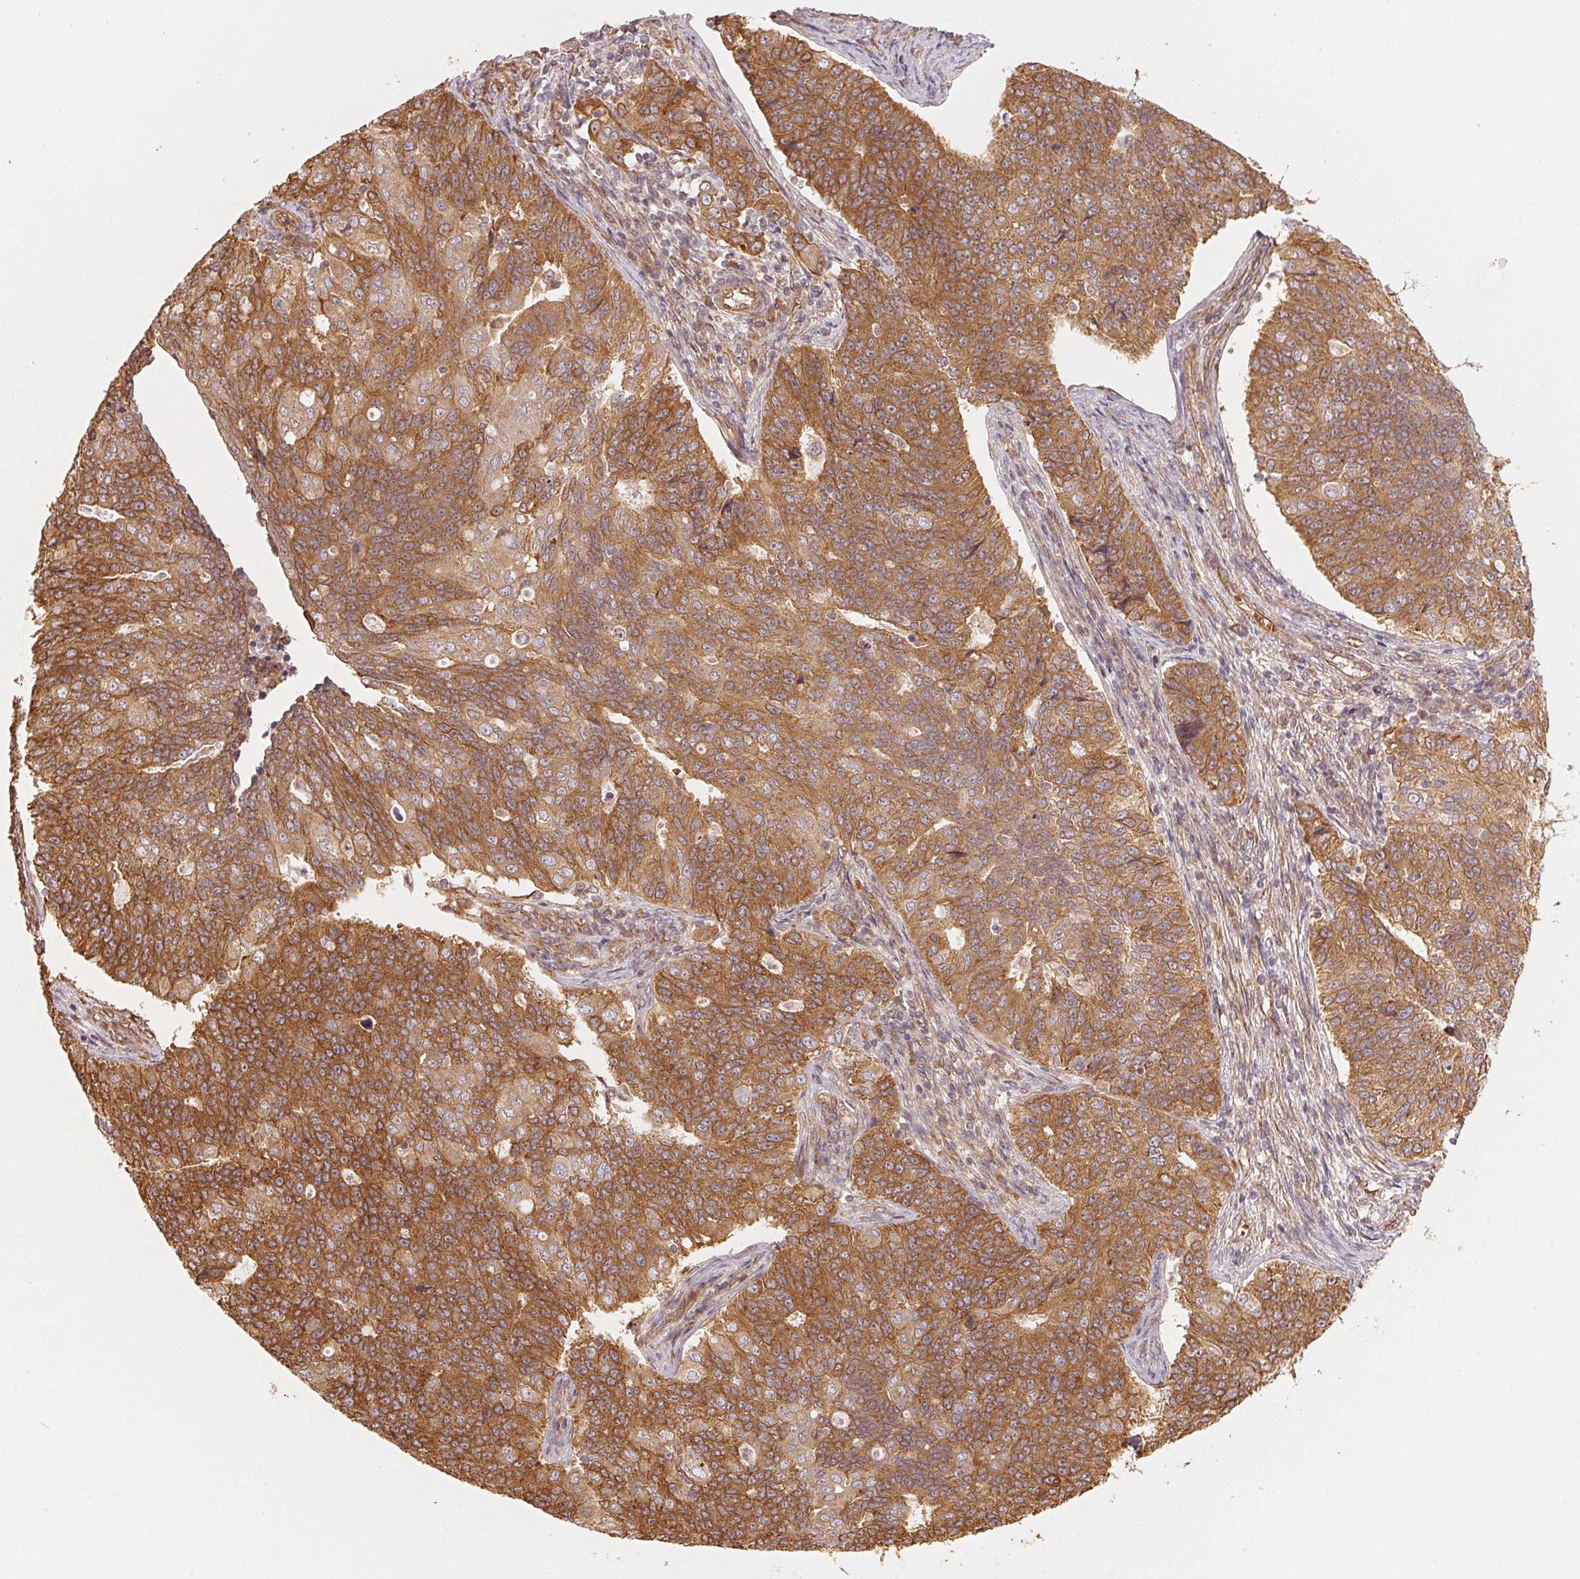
{"staining": {"intensity": "strong", "quantity": ">75%", "location": "cytoplasmic/membranous"}, "tissue": "endometrial cancer", "cell_type": "Tumor cells", "image_type": "cancer", "snomed": [{"axis": "morphology", "description": "Adenocarcinoma, NOS"}, {"axis": "topography", "description": "Endometrium"}], "caption": "Endometrial cancer (adenocarcinoma) stained with DAB (3,3'-diaminobenzidine) IHC demonstrates high levels of strong cytoplasmic/membranous expression in approximately >75% of tumor cells.", "gene": "STRN4", "patient": {"sex": "female", "age": 43}}